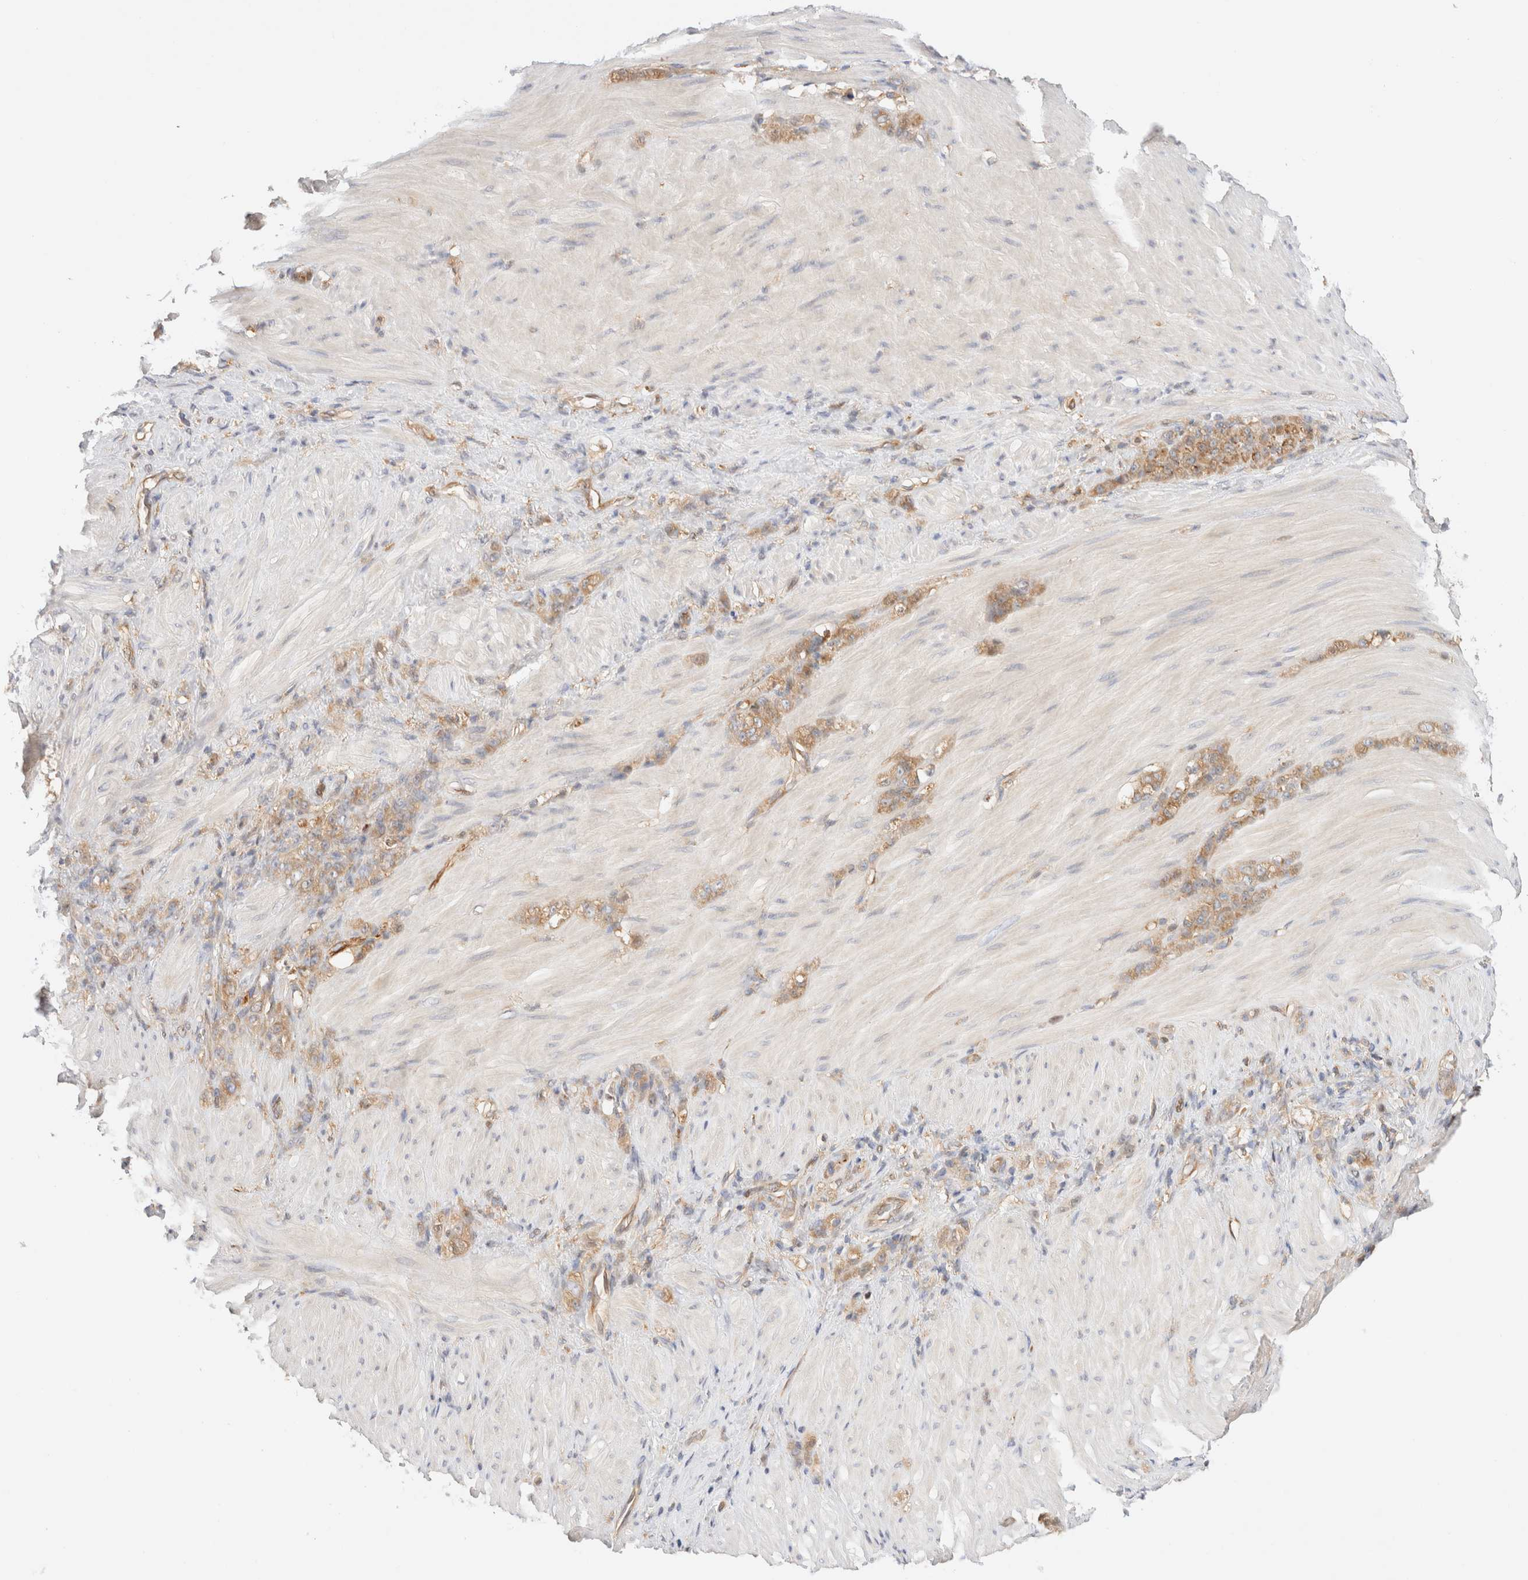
{"staining": {"intensity": "moderate", "quantity": ">75%", "location": "cytoplasmic/membranous"}, "tissue": "stomach cancer", "cell_type": "Tumor cells", "image_type": "cancer", "snomed": [{"axis": "morphology", "description": "Normal tissue, NOS"}, {"axis": "morphology", "description": "Adenocarcinoma, NOS"}, {"axis": "topography", "description": "Stomach"}], "caption": "Immunohistochemistry of human stomach cancer (adenocarcinoma) exhibits medium levels of moderate cytoplasmic/membranous expression in approximately >75% of tumor cells.", "gene": "RABEP1", "patient": {"sex": "male", "age": 82}}